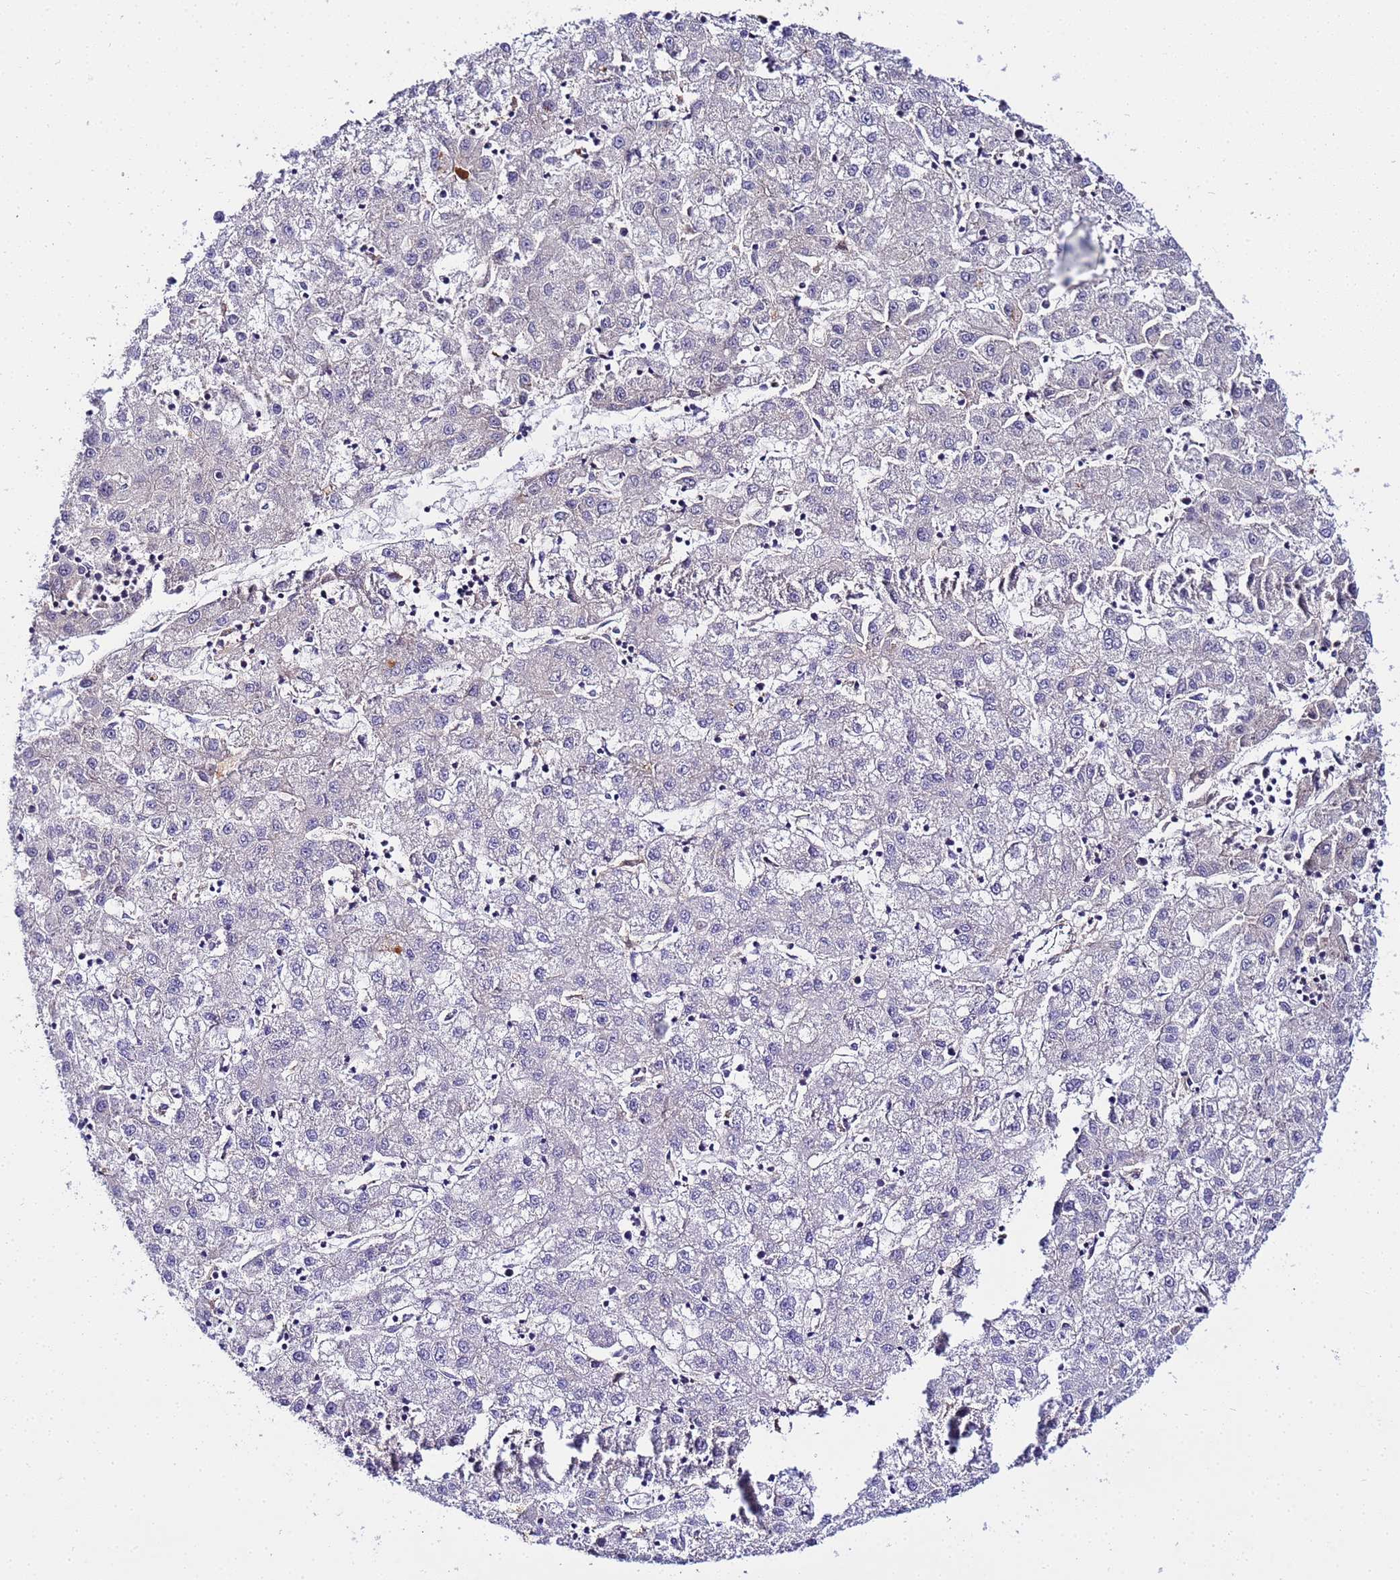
{"staining": {"intensity": "negative", "quantity": "none", "location": "none"}, "tissue": "liver cancer", "cell_type": "Tumor cells", "image_type": "cancer", "snomed": [{"axis": "morphology", "description": "Carcinoma, Hepatocellular, NOS"}, {"axis": "topography", "description": "Liver"}], "caption": "Immunohistochemistry (IHC) histopathology image of liver cancer stained for a protein (brown), which displays no staining in tumor cells.", "gene": "CFHR2", "patient": {"sex": "male", "age": 72}}